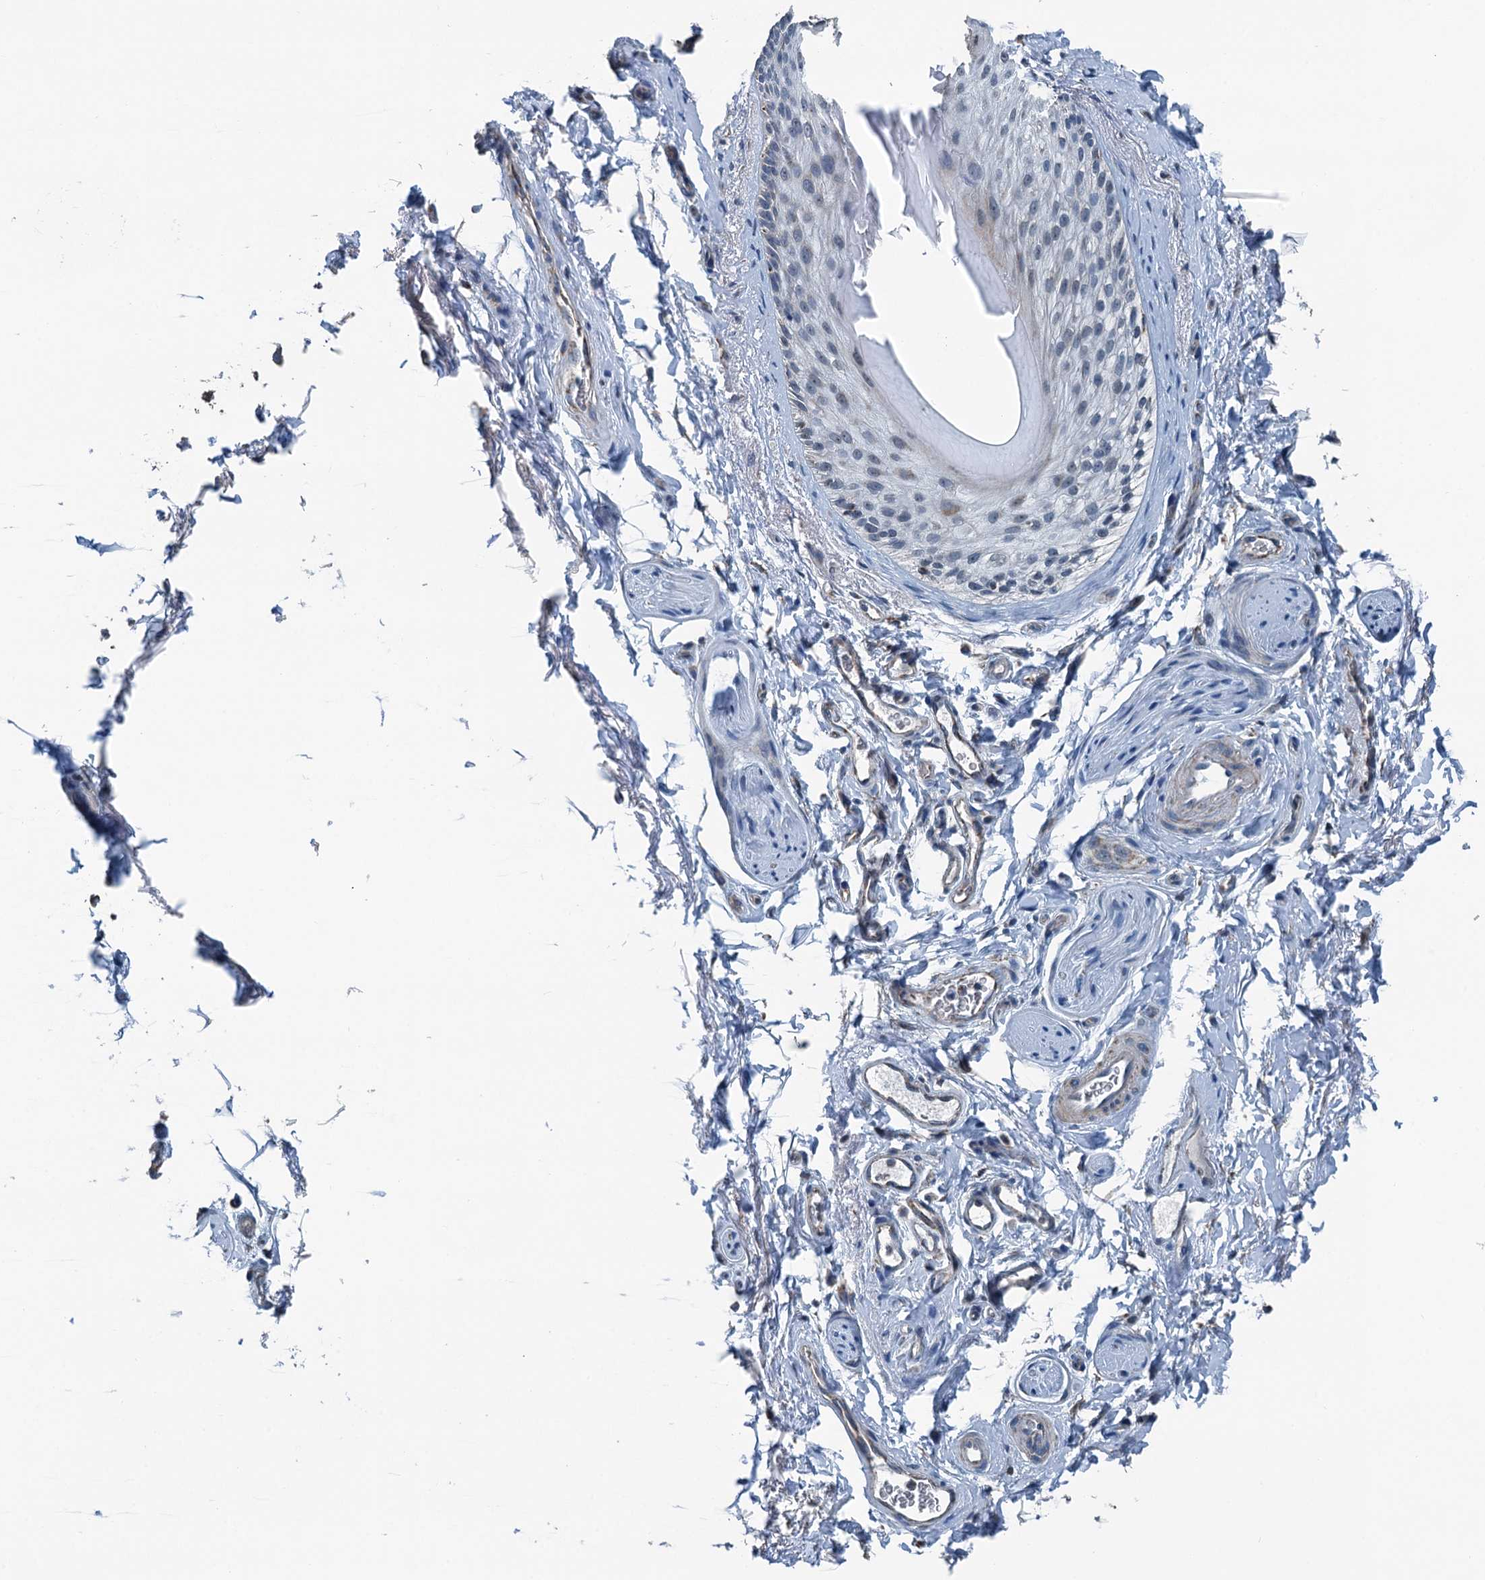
{"staining": {"intensity": "moderate", "quantity": "25%-75%", "location": "cytoplasmic/membranous"}, "tissue": "skin", "cell_type": "Epidermal cells", "image_type": "normal", "snomed": [{"axis": "morphology", "description": "Normal tissue, NOS"}, {"axis": "topography", "description": "Anal"}], "caption": "The image exhibits immunohistochemical staining of unremarkable skin. There is moderate cytoplasmic/membranous staining is appreciated in approximately 25%-75% of epidermal cells. Nuclei are stained in blue.", "gene": "TRPT1", "patient": {"sex": "male", "age": 44}}